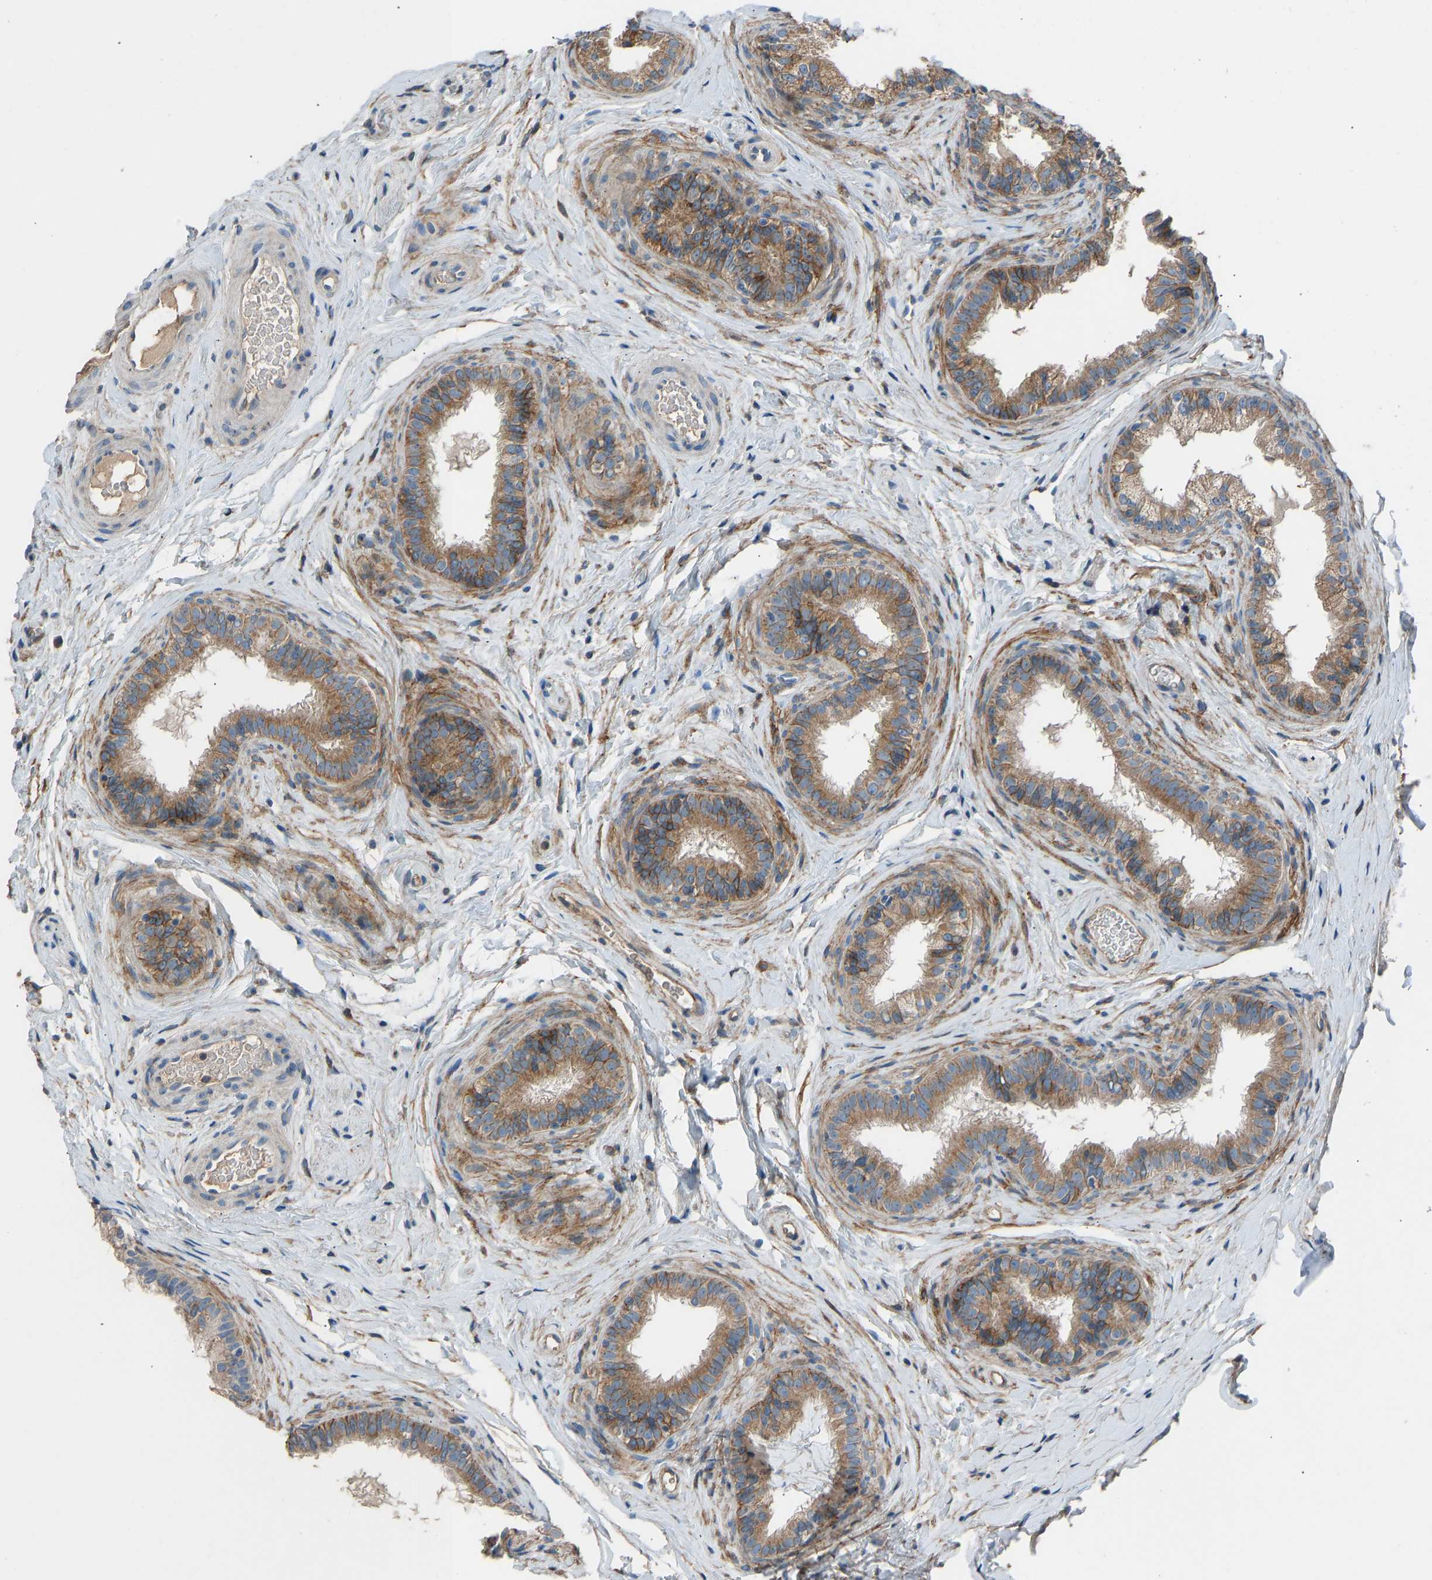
{"staining": {"intensity": "moderate", "quantity": "25%-75%", "location": "cytoplasmic/membranous"}, "tissue": "epididymis", "cell_type": "Glandular cells", "image_type": "normal", "snomed": [{"axis": "morphology", "description": "Normal tissue, NOS"}, {"axis": "topography", "description": "Testis"}, {"axis": "topography", "description": "Epididymis"}], "caption": "DAB (3,3'-diaminobenzidine) immunohistochemical staining of benign epididymis shows moderate cytoplasmic/membranous protein positivity in about 25%-75% of glandular cells.", "gene": "TGFBR3", "patient": {"sex": "male", "age": 36}}